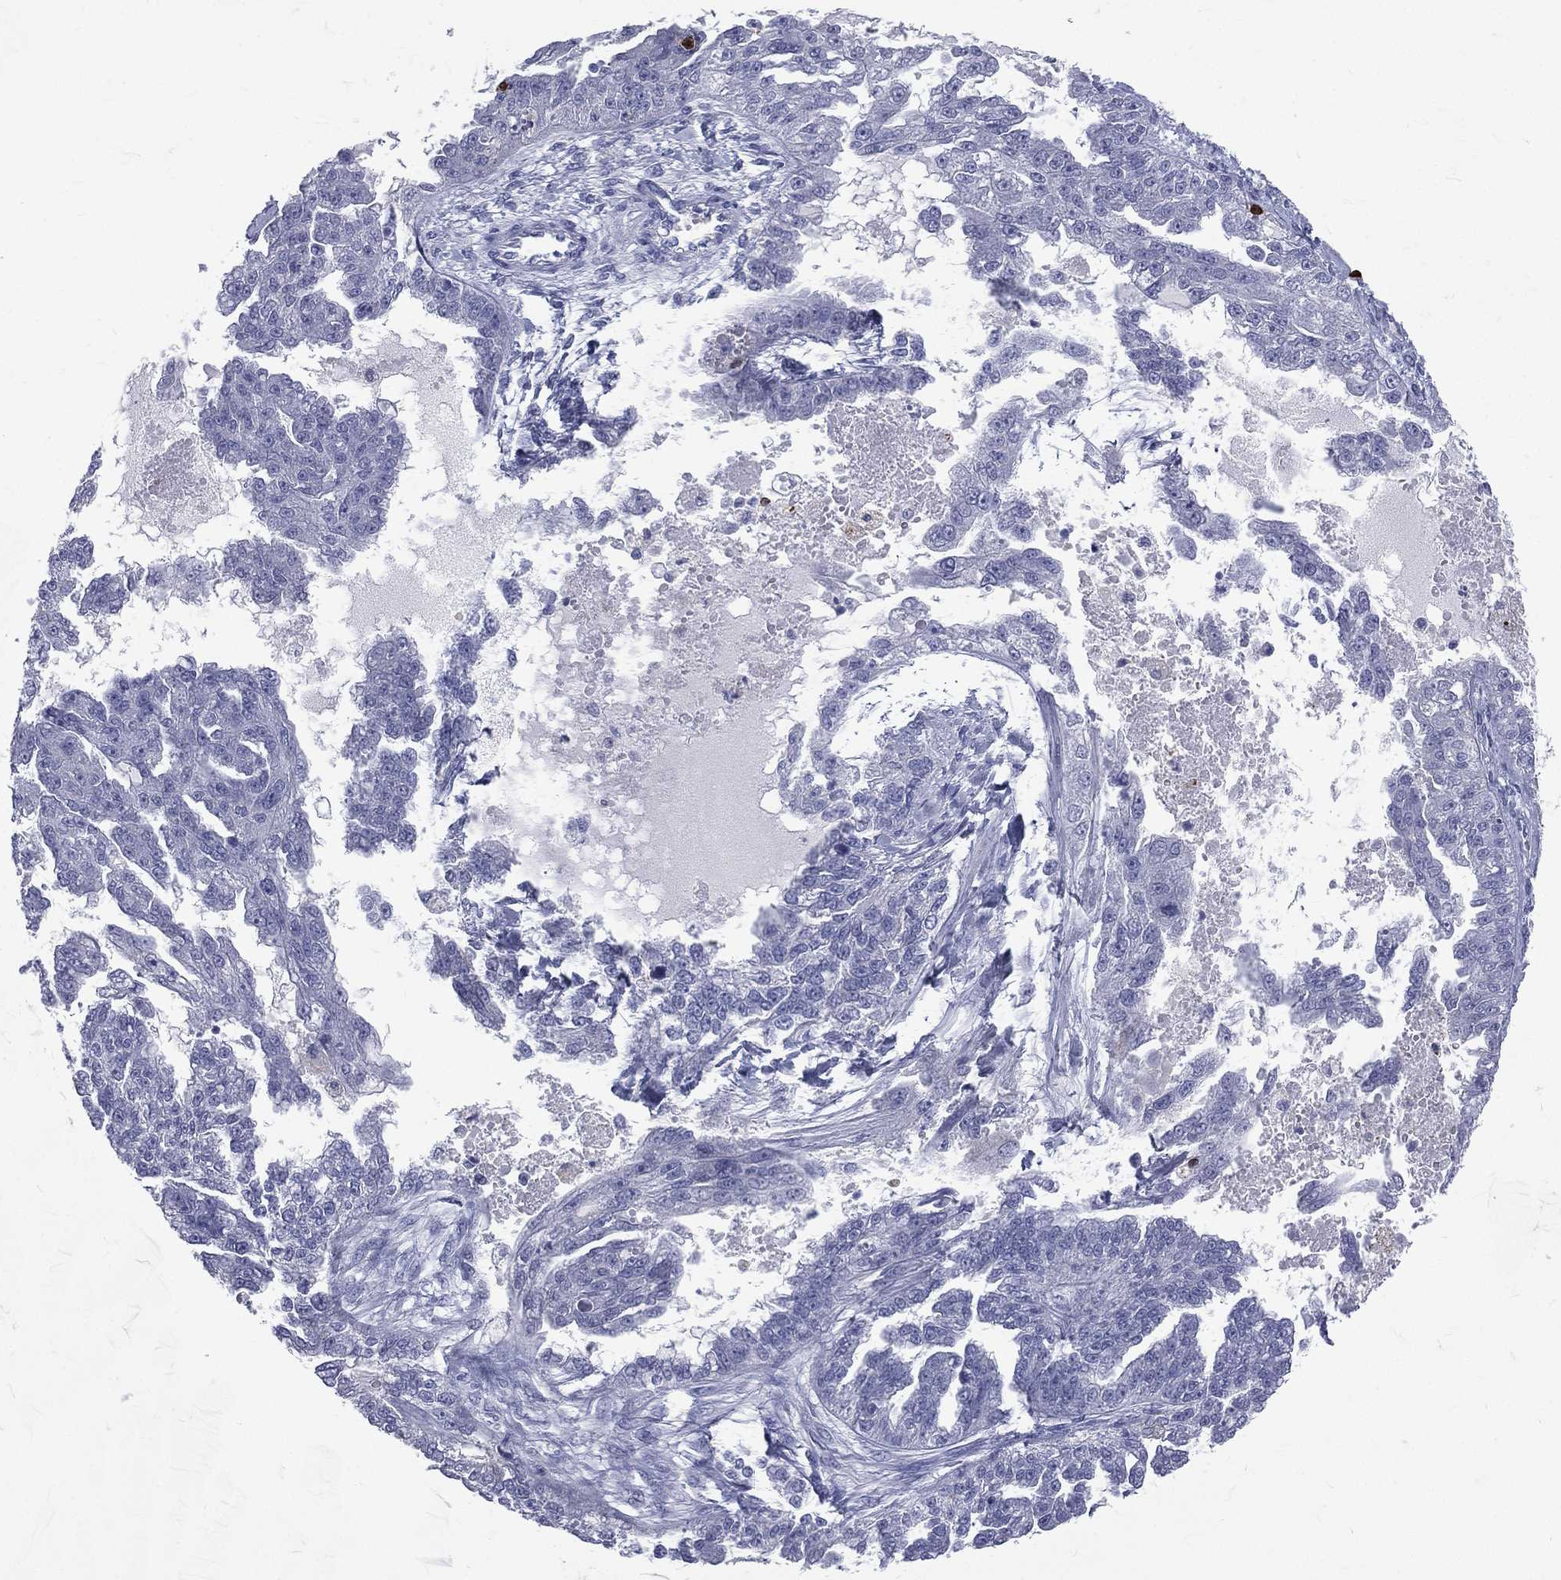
{"staining": {"intensity": "negative", "quantity": "none", "location": "none"}, "tissue": "ovarian cancer", "cell_type": "Tumor cells", "image_type": "cancer", "snomed": [{"axis": "morphology", "description": "Cystadenocarcinoma, serous, NOS"}, {"axis": "topography", "description": "Ovary"}], "caption": "A histopathology image of human ovarian cancer (serous cystadenocarcinoma) is negative for staining in tumor cells.", "gene": "CTSW", "patient": {"sex": "female", "age": 58}}